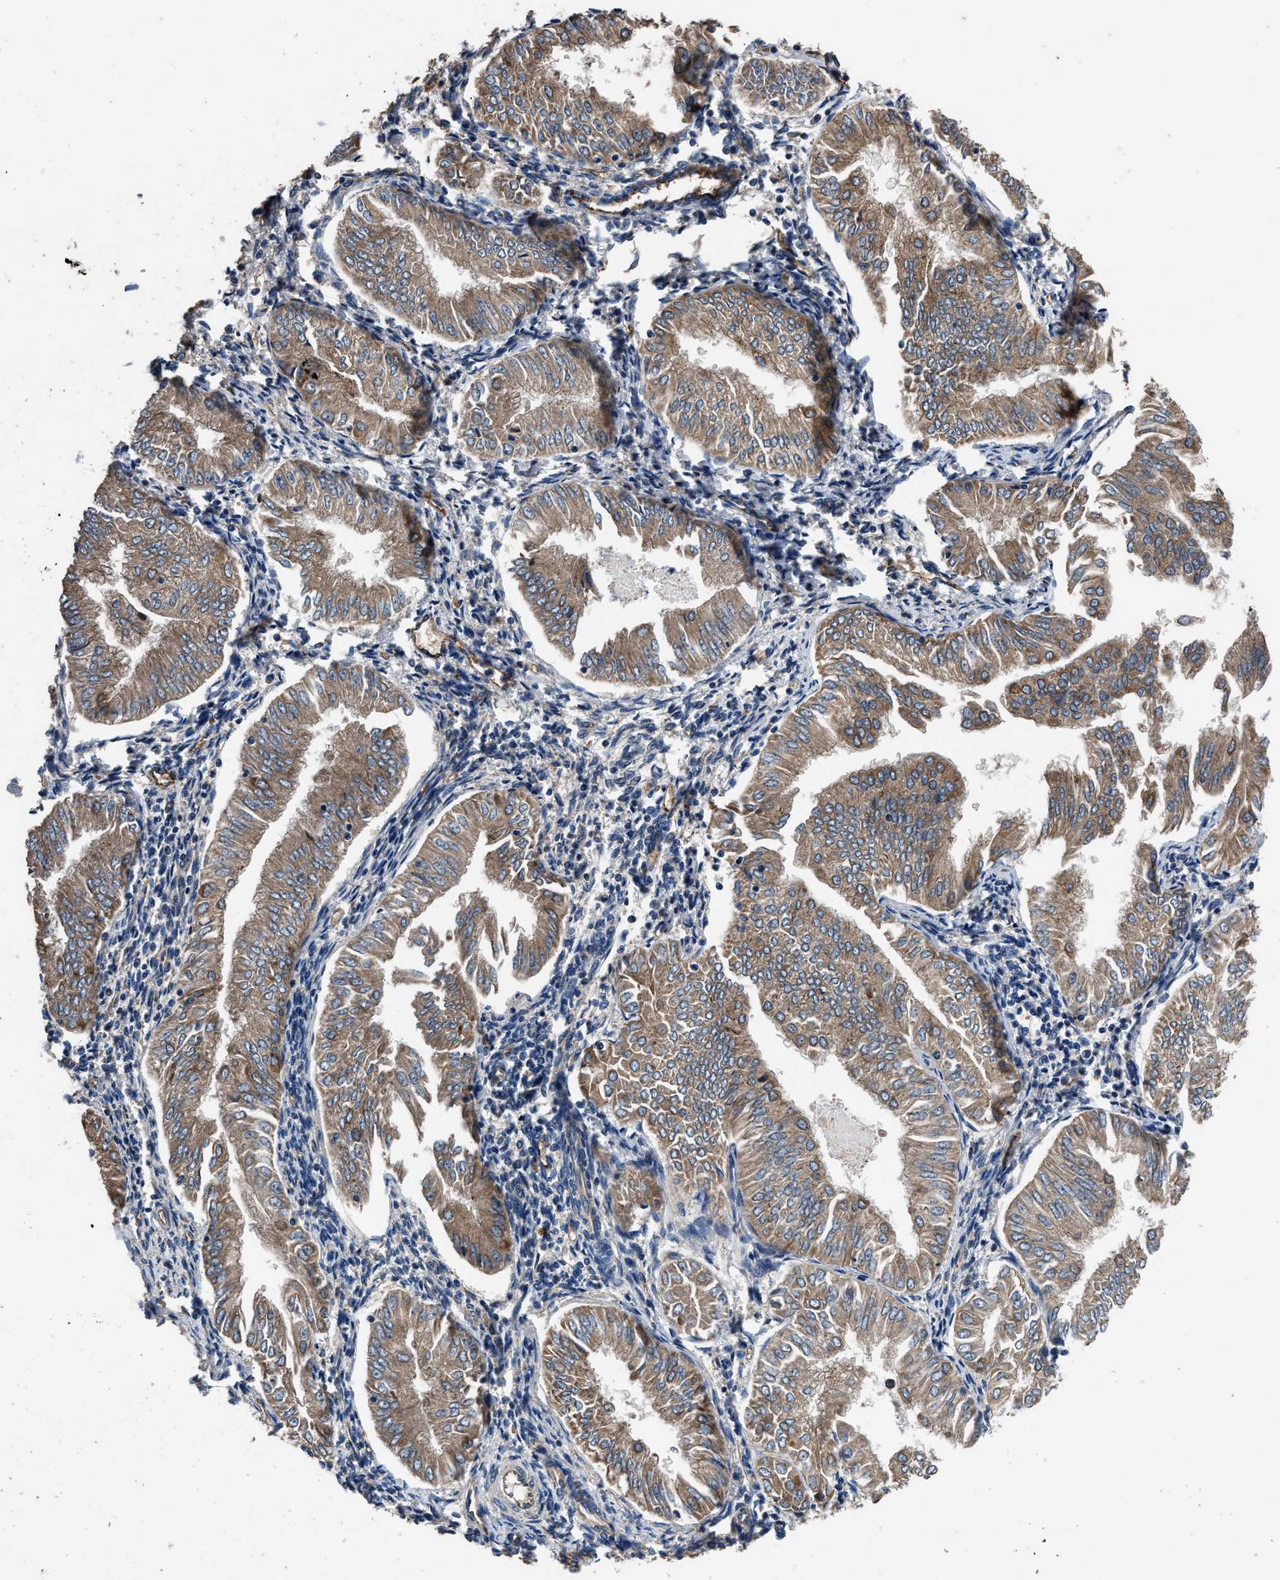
{"staining": {"intensity": "moderate", "quantity": ">75%", "location": "cytoplasmic/membranous"}, "tissue": "endometrial cancer", "cell_type": "Tumor cells", "image_type": "cancer", "snomed": [{"axis": "morphology", "description": "Adenocarcinoma, NOS"}, {"axis": "topography", "description": "Endometrium"}], "caption": "Moderate cytoplasmic/membranous staining for a protein is identified in about >75% of tumor cells of endometrial adenocarcinoma using immunohistochemistry.", "gene": "DHRS7B", "patient": {"sex": "female", "age": 53}}